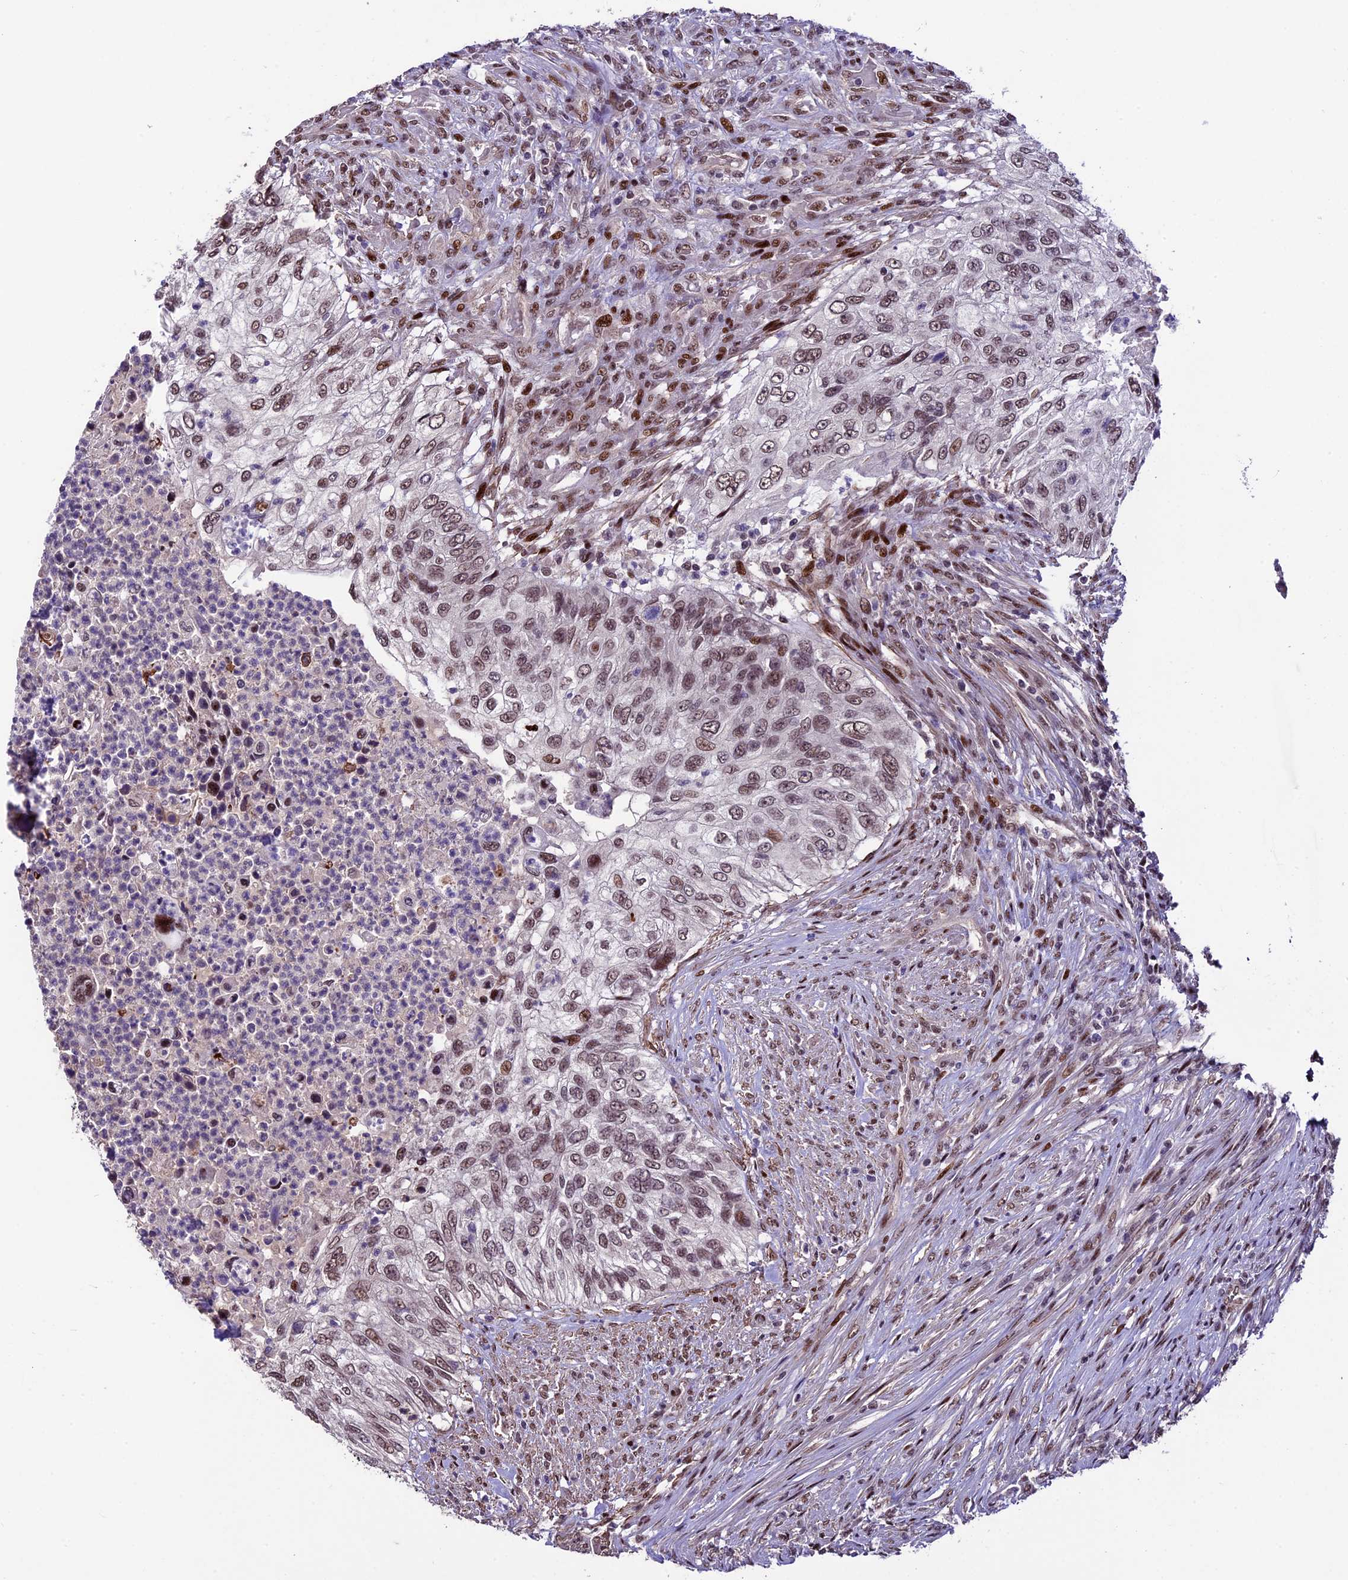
{"staining": {"intensity": "weak", "quantity": ">75%", "location": "nuclear"}, "tissue": "urothelial cancer", "cell_type": "Tumor cells", "image_type": "cancer", "snomed": [{"axis": "morphology", "description": "Urothelial carcinoma, High grade"}, {"axis": "topography", "description": "Urinary bladder"}], "caption": "Immunohistochemical staining of human high-grade urothelial carcinoma shows weak nuclear protein staining in approximately >75% of tumor cells. The staining was performed using DAB to visualize the protein expression in brown, while the nuclei were stained in blue with hematoxylin (Magnification: 20x).", "gene": "TCP11L2", "patient": {"sex": "female", "age": 60}}